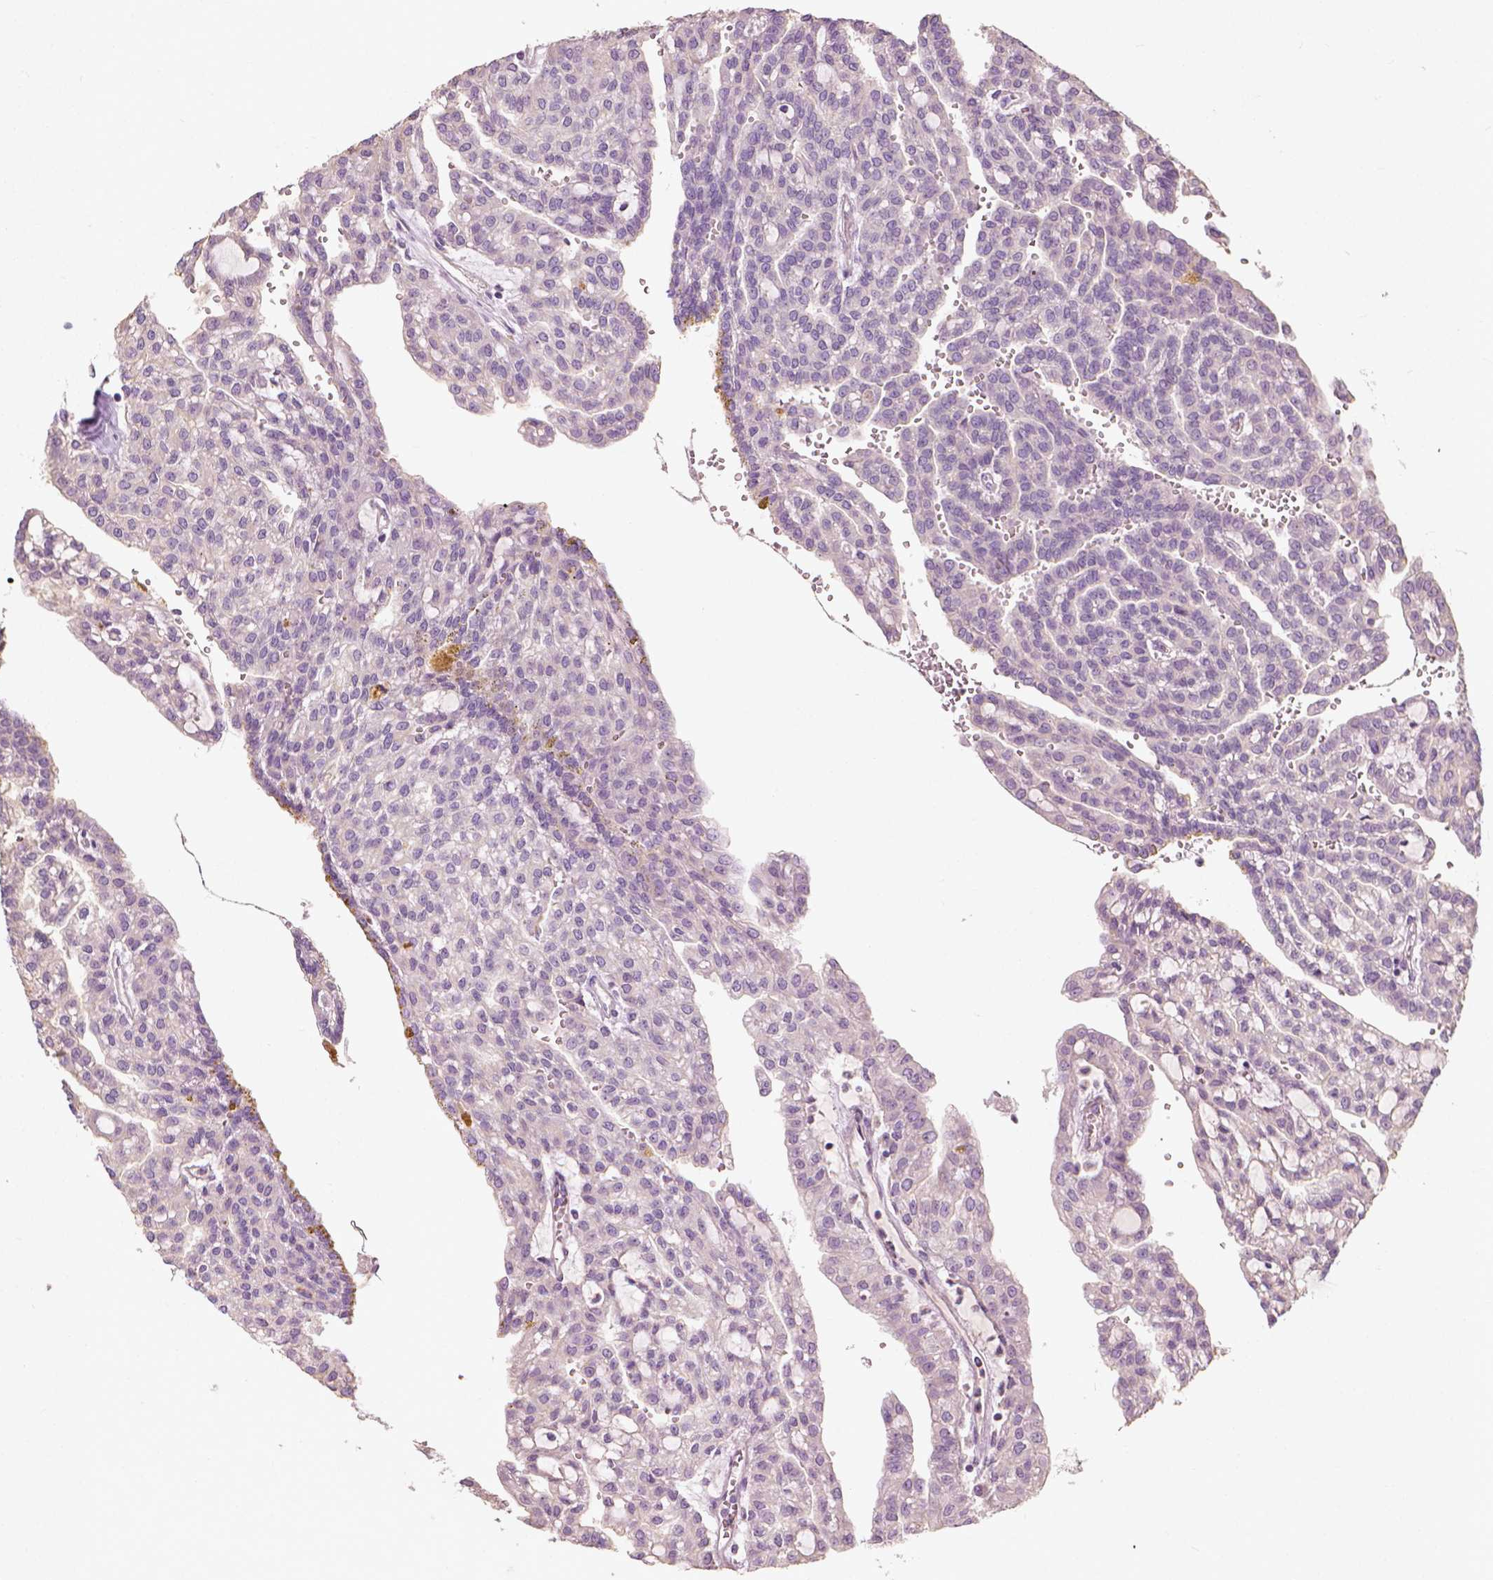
{"staining": {"intensity": "negative", "quantity": "none", "location": "none"}, "tissue": "renal cancer", "cell_type": "Tumor cells", "image_type": "cancer", "snomed": [{"axis": "morphology", "description": "Adenocarcinoma, NOS"}, {"axis": "topography", "description": "Kidney"}], "caption": "This is an immunohistochemistry (IHC) micrograph of human renal cancer. There is no expression in tumor cells.", "gene": "DHCR24", "patient": {"sex": "male", "age": 63}}